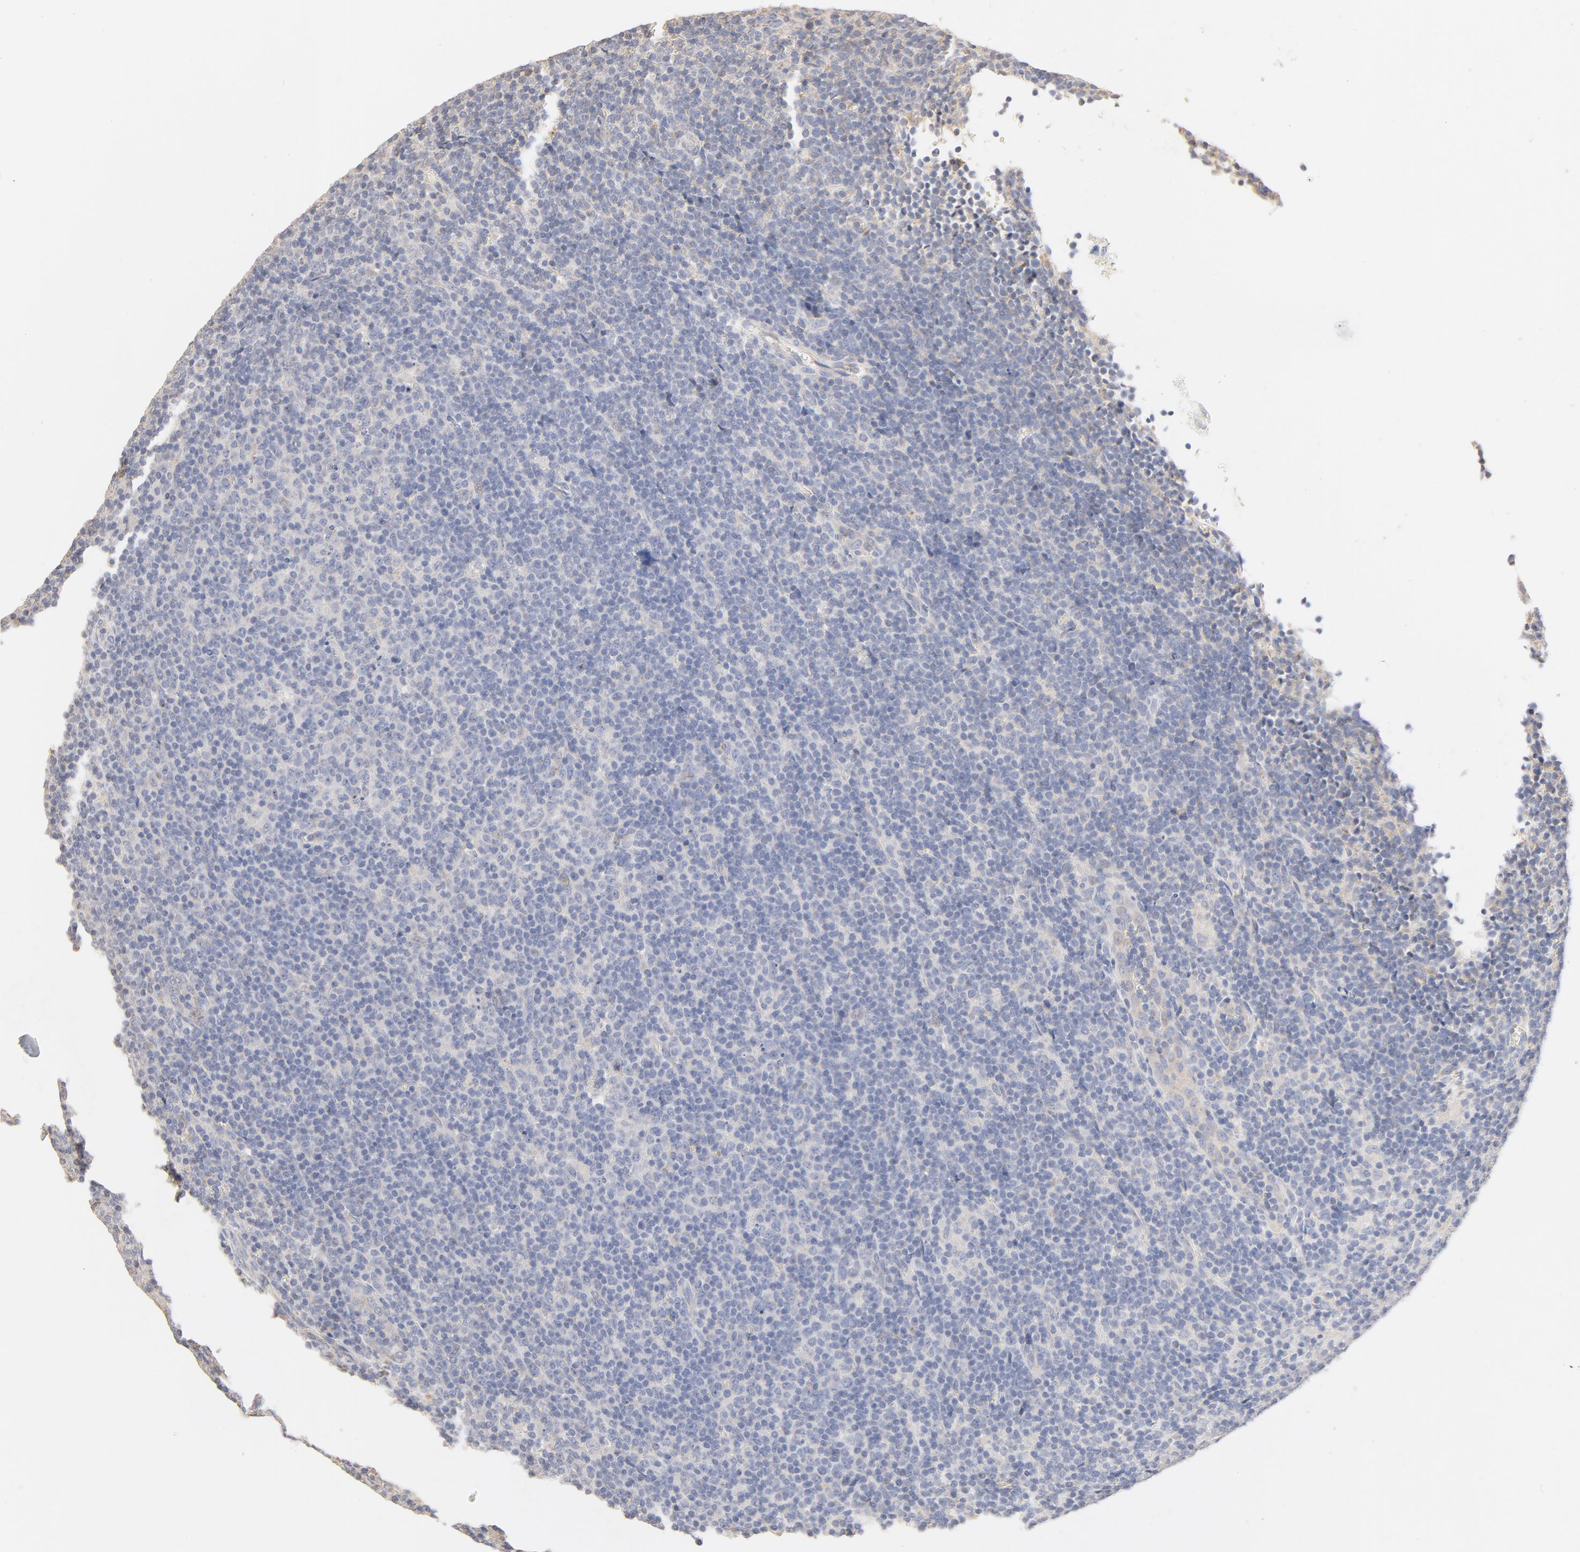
{"staining": {"intensity": "negative", "quantity": "none", "location": "none"}, "tissue": "lymphoma", "cell_type": "Tumor cells", "image_type": "cancer", "snomed": [{"axis": "morphology", "description": "Malignant lymphoma, non-Hodgkin's type, Low grade"}, {"axis": "topography", "description": "Lymph node"}], "caption": "IHC micrograph of neoplastic tissue: human lymphoma stained with DAB shows no significant protein expression in tumor cells.", "gene": "FCGBP", "patient": {"sex": "male", "age": 70}}